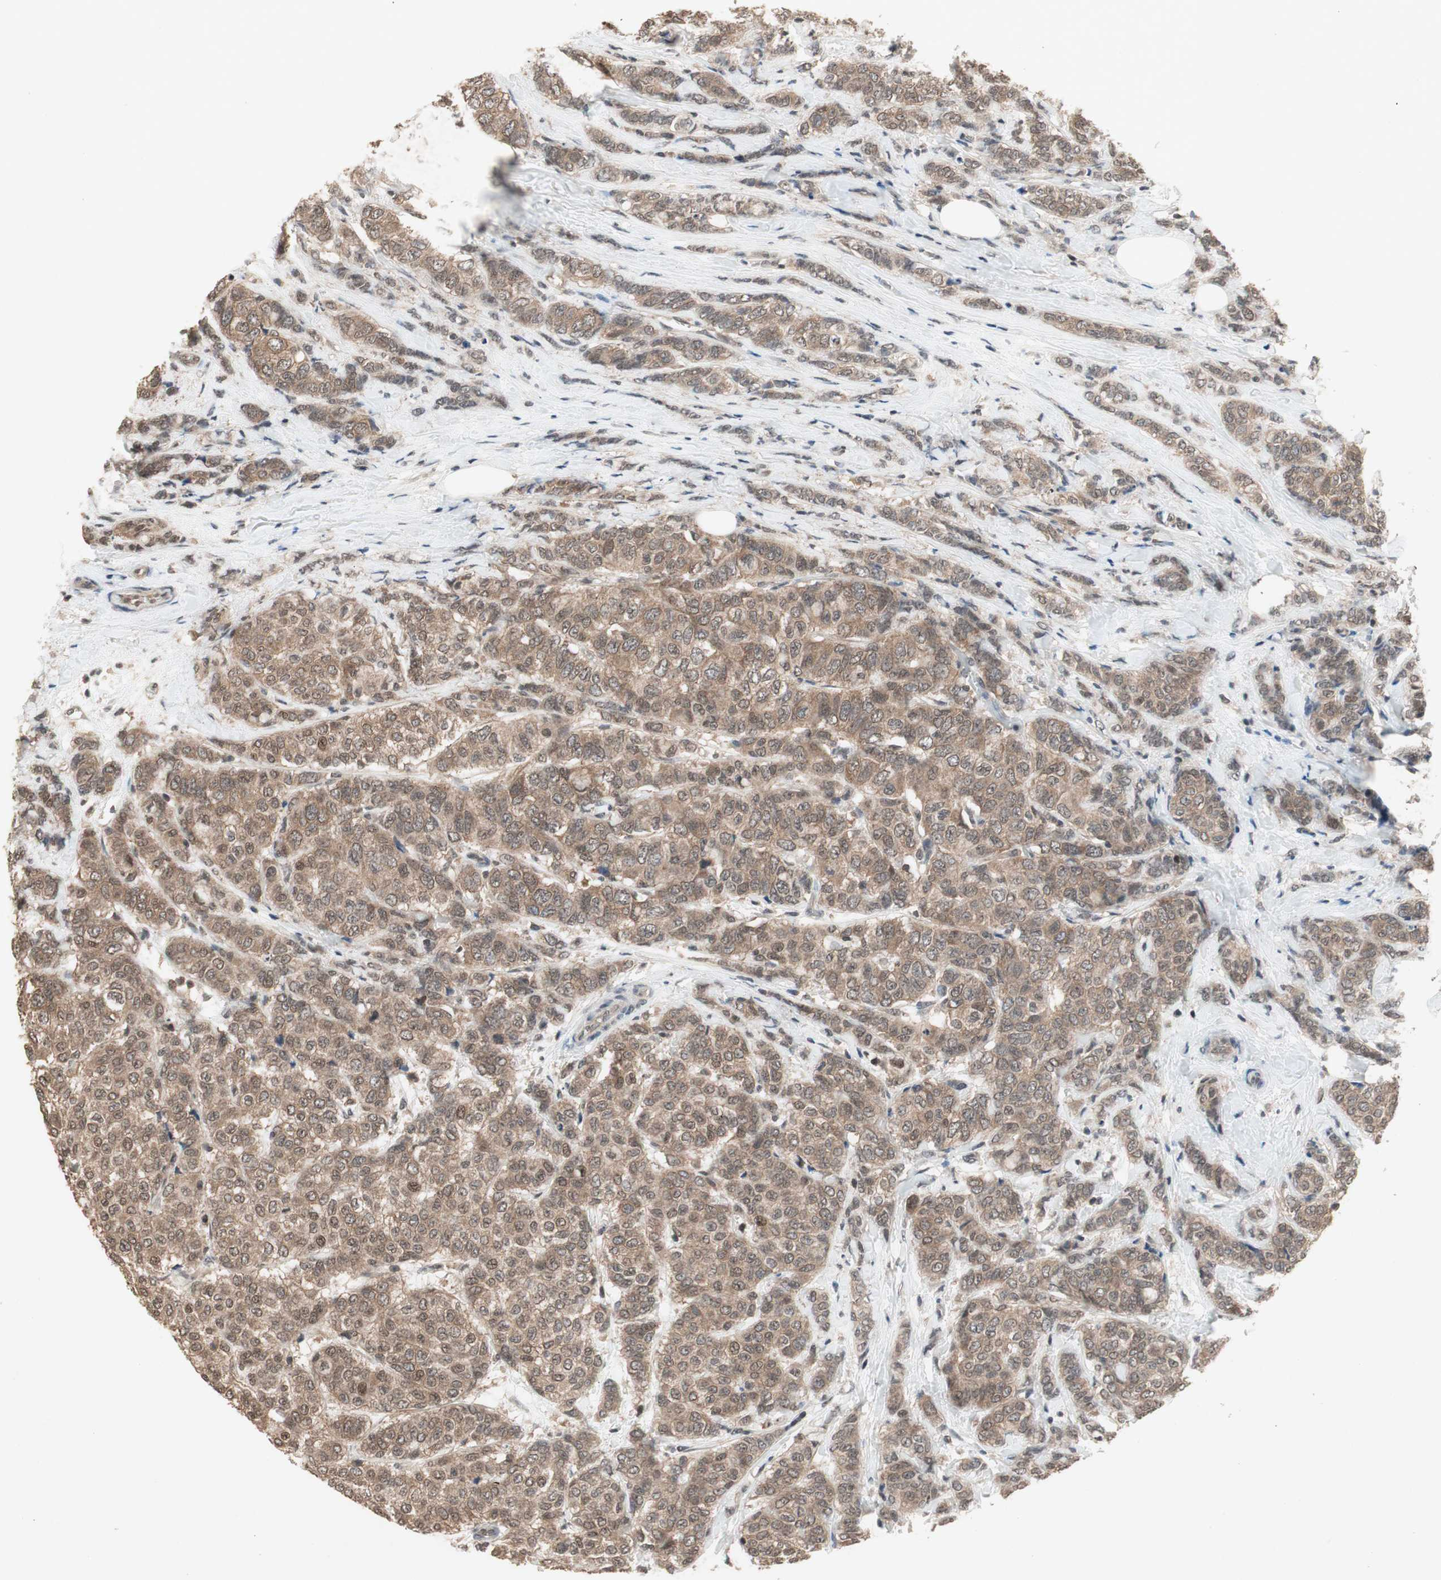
{"staining": {"intensity": "moderate", "quantity": ">75%", "location": "cytoplasmic/membranous,nuclear"}, "tissue": "breast cancer", "cell_type": "Tumor cells", "image_type": "cancer", "snomed": [{"axis": "morphology", "description": "Lobular carcinoma"}, {"axis": "topography", "description": "Breast"}], "caption": "Lobular carcinoma (breast) stained with a protein marker demonstrates moderate staining in tumor cells.", "gene": "GART", "patient": {"sex": "female", "age": 60}}